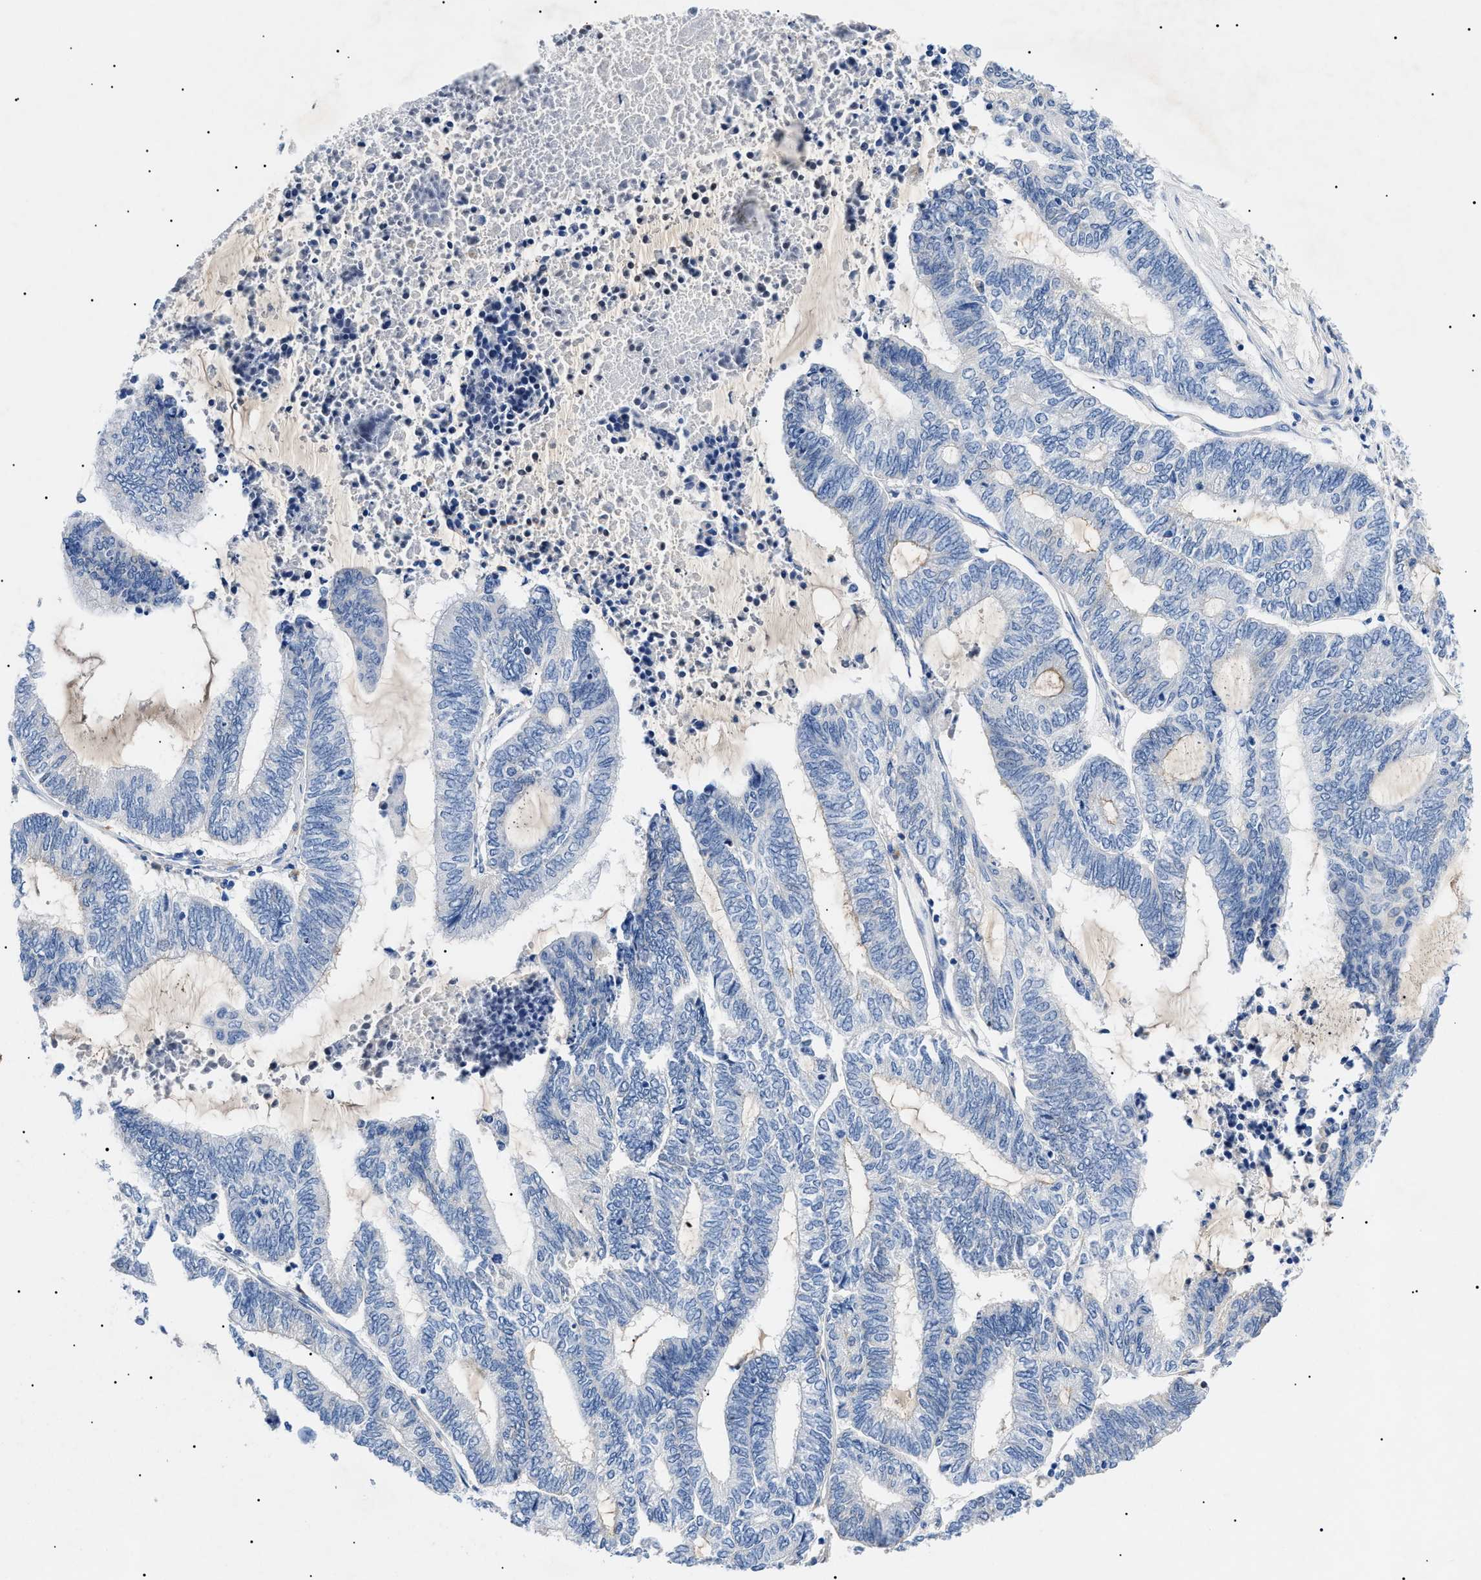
{"staining": {"intensity": "negative", "quantity": "none", "location": "none"}, "tissue": "endometrial cancer", "cell_type": "Tumor cells", "image_type": "cancer", "snomed": [{"axis": "morphology", "description": "Adenocarcinoma, NOS"}, {"axis": "topography", "description": "Uterus"}, {"axis": "topography", "description": "Endometrium"}], "caption": "Human endometrial cancer (adenocarcinoma) stained for a protein using immunohistochemistry (IHC) exhibits no expression in tumor cells.", "gene": "ACKR1", "patient": {"sex": "female", "age": 70}}